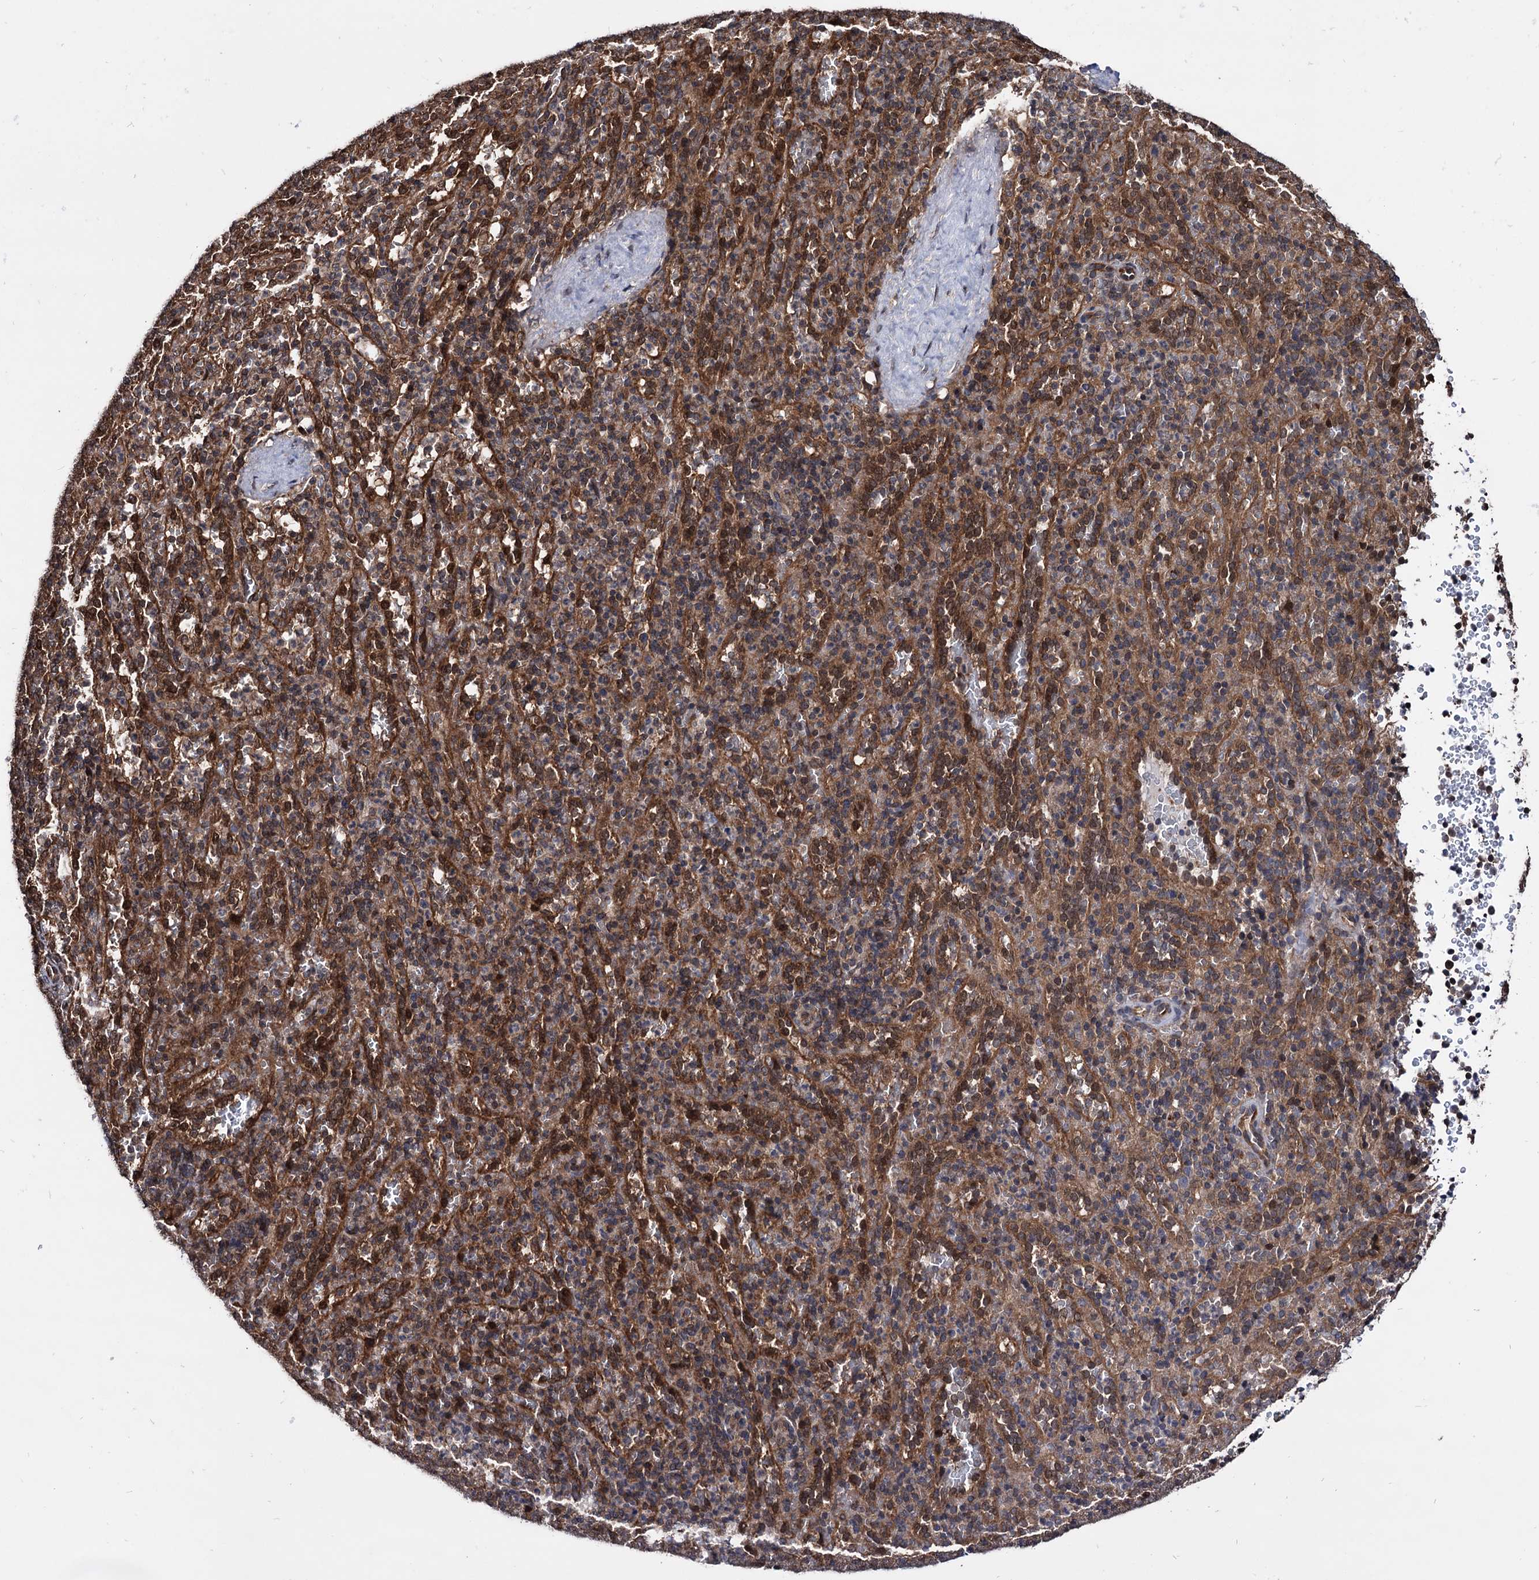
{"staining": {"intensity": "moderate", "quantity": "25%-75%", "location": "cytoplasmic/membranous"}, "tissue": "spleen", "cell_type": "Cells in red pulp", "image_type": "normal", "snomed": [{"axis": "morphology", "description": "Normal tissue, NOS"}, {"axis": "topography", "description": "Spleen"}], "caption": "A brown stain shows moderate cytoplasmic/membranous positivity of a protein in cells in red pulp of normal human spleen.", "gene": "ANKRD12", "patient": {"sex": "female", "age": 21}}